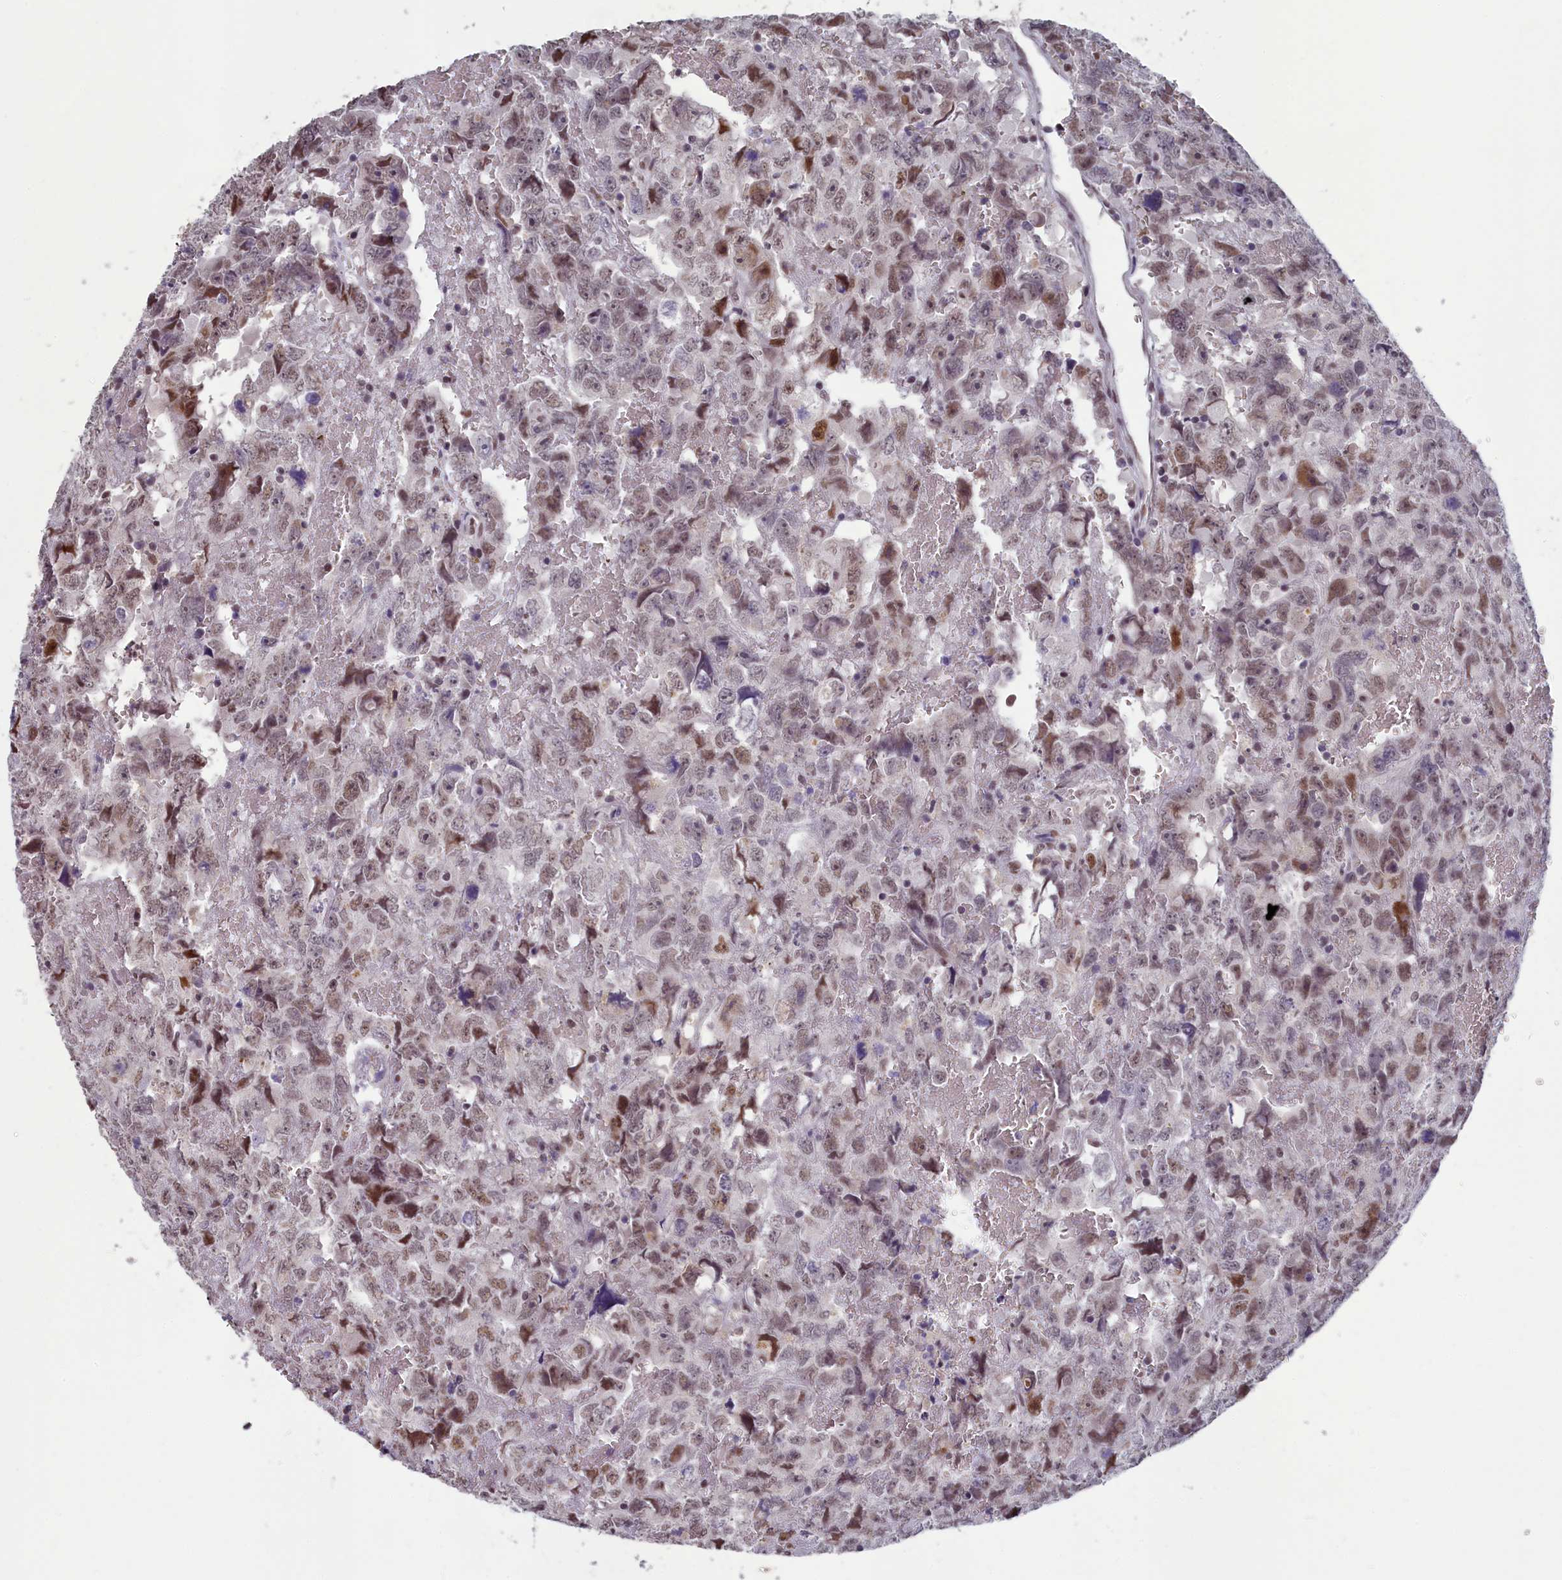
{"staining": {"intensity": "weak", "quantity": "25%-75%", "location": "nuclear"}, "tissue": "testis cancer", "cell_type": "Tumor cells", "image_type": "cancer", "snomed": [{"axis": "morphology", "description": "Carcinoma, Embryonal, NOS"}, {"axis": "topography", "description": "Testis"}], "caption": "This image exhibits testis cancer stained with IHC to label a protein in brown. The nuclear of tumor cells show weak positivity for the protein. Nuclei are counter-stained blue.", "gene": "MT-CO3", "patient": {"sex": "male", "age": 45}}